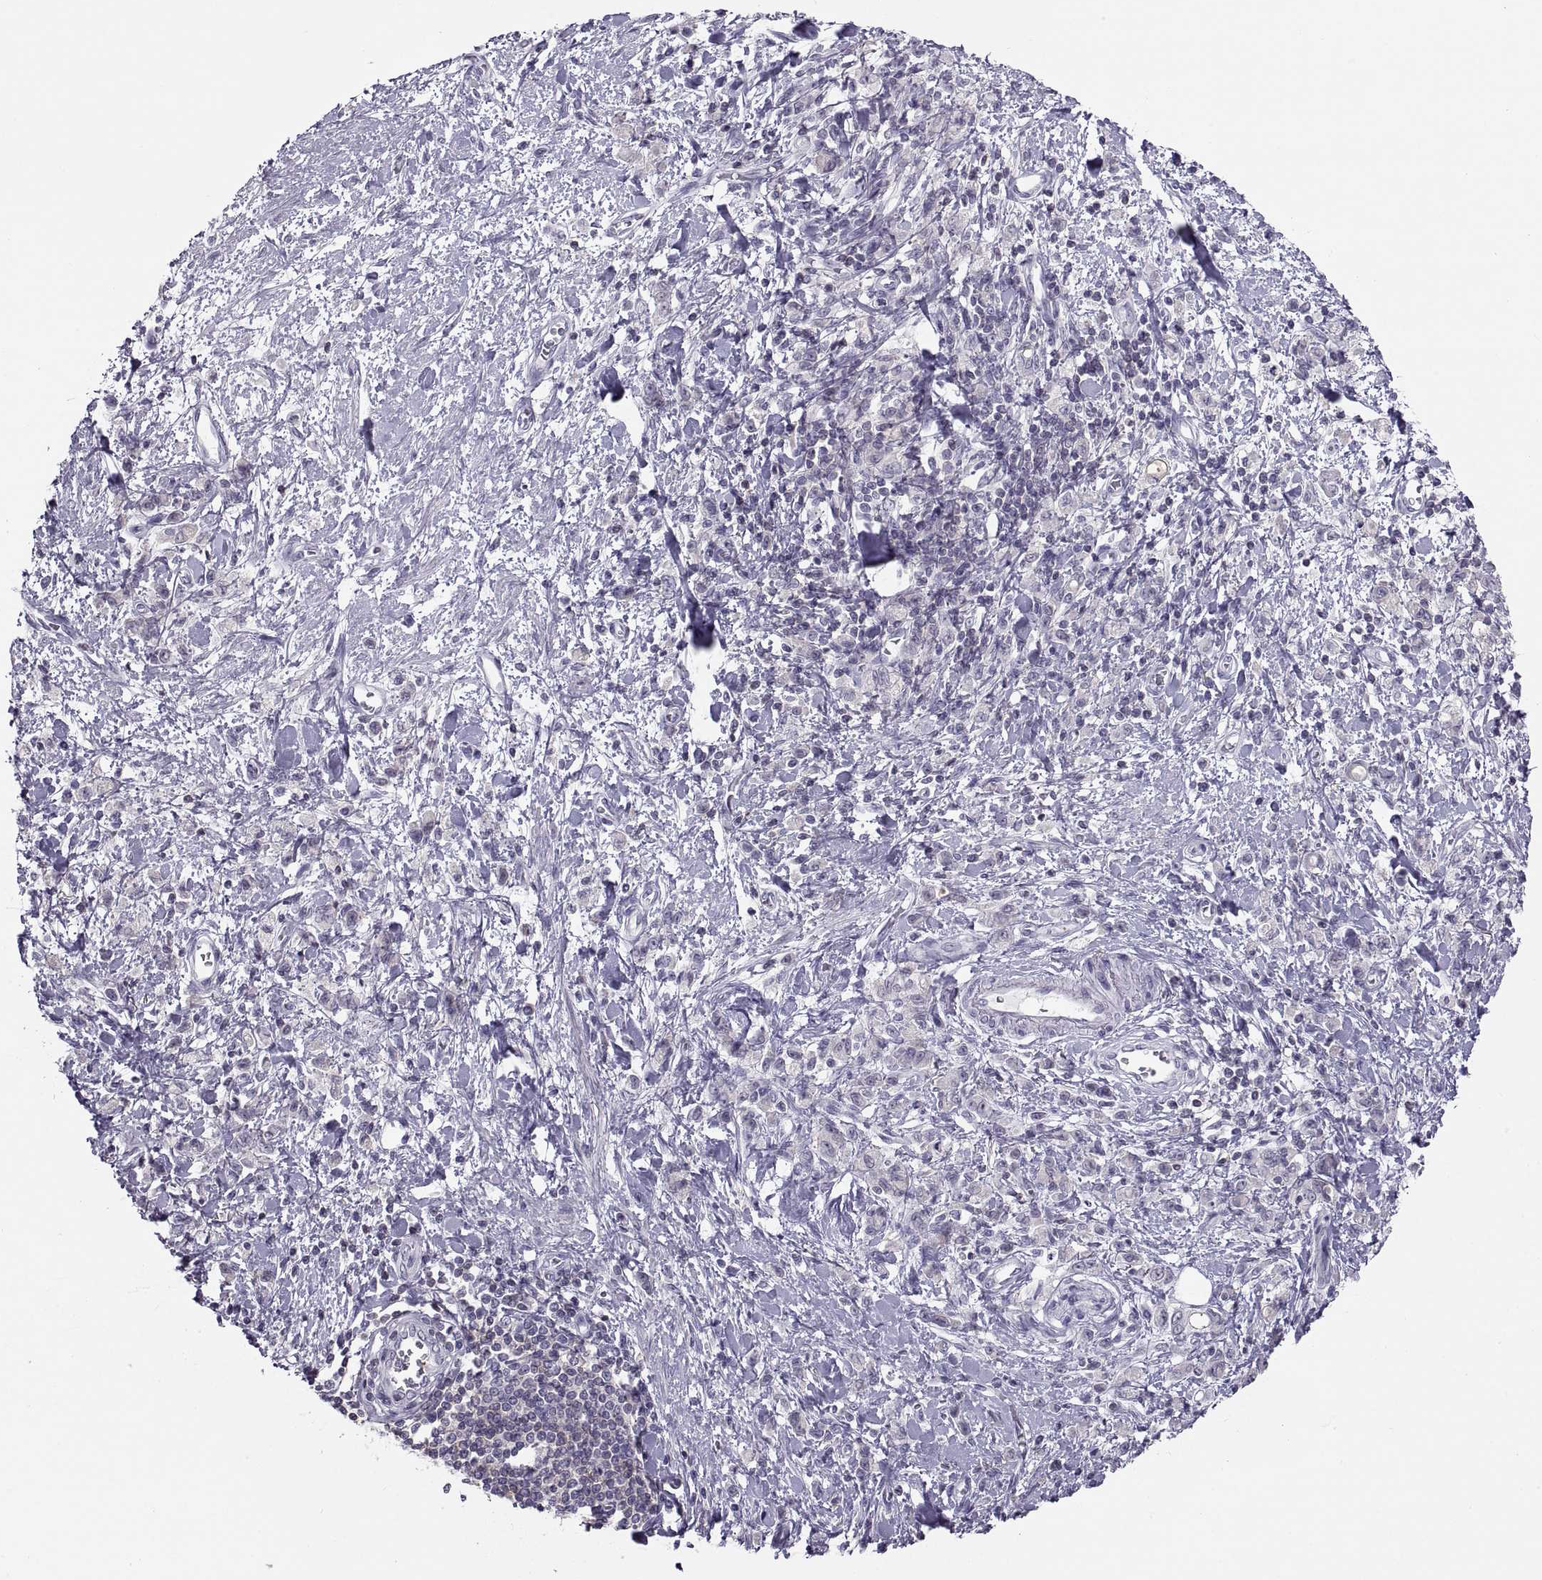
{"staining": {"intensity": "negative", "quantity": "none", "location": "none"}, "tissue": "stomach cancer", "cell_type": "Tumor cells", "image_type": "cancer", "snomed": [{"axis": "morphology", "description": "Adenocarcinoma, NOS"}, {"axis": "topography", "description": "Stomach"}], "caption": "Protein analysis of stomach cancer (adenocarcinoma) demonstrates no significant positivity in tumor cells.", "gene": "TTC21A", "patient": {"sex": "male", "age": 77}}